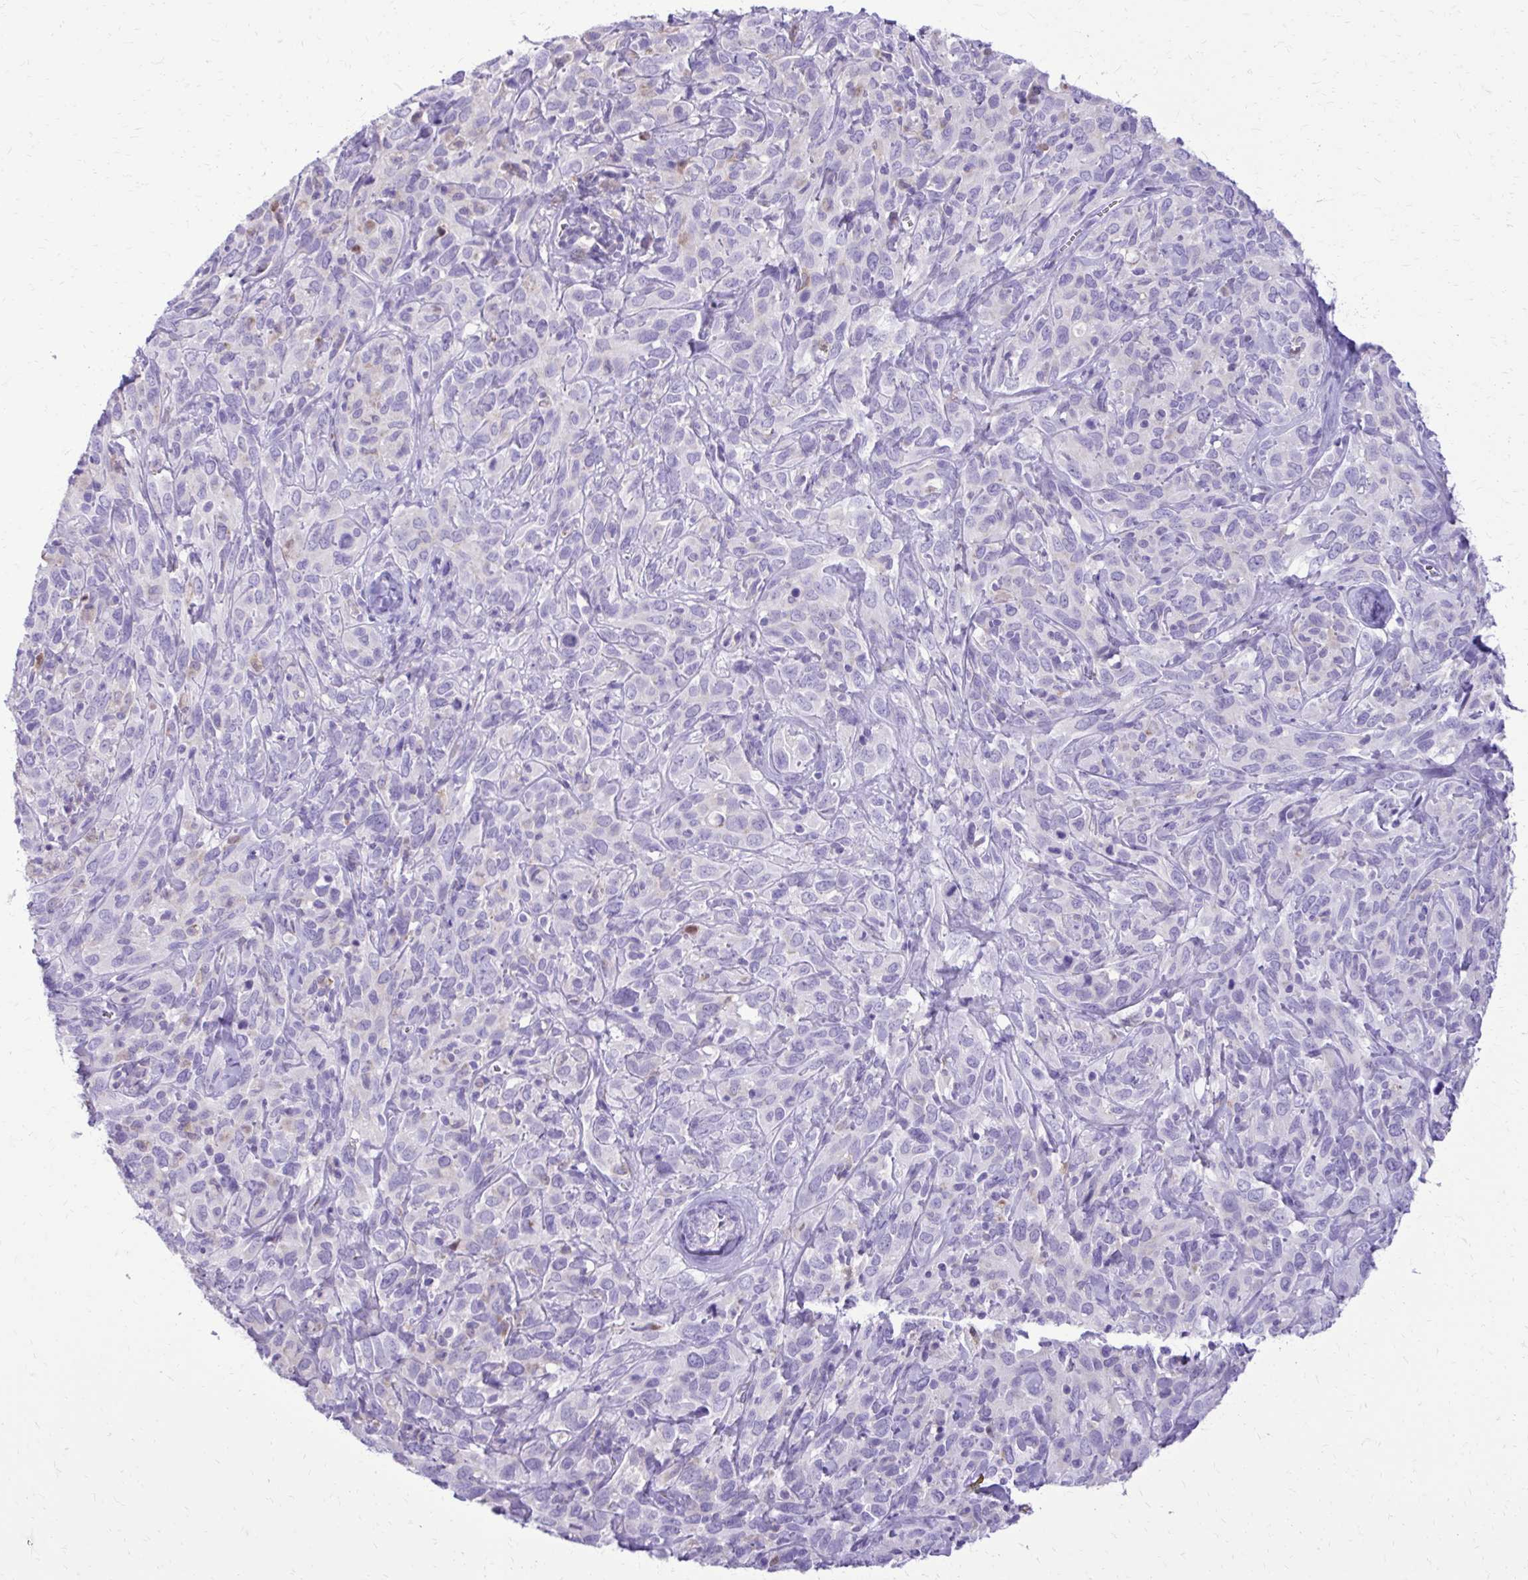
{"staining": {"intensity": "negative", "quantity": "none", "location": "none"}, "tissue": "cervical cancer", "cell_type": "Tumor cells", "image_type": "cancer", "snomed": [{"axis": "morphology", "description": "Normal tissue, NOS"}, {"axis": "morphology", "description": "Squamous cell carcinoma, NOS"}, {"axis": "topography", "description": "Cervix"}], "caption": "There is no significant staining in tumor cells of cervical cancer (squamous cell carcinoma).", "gene": "CAT", "patient": {"sex": "female", "age": 51}}